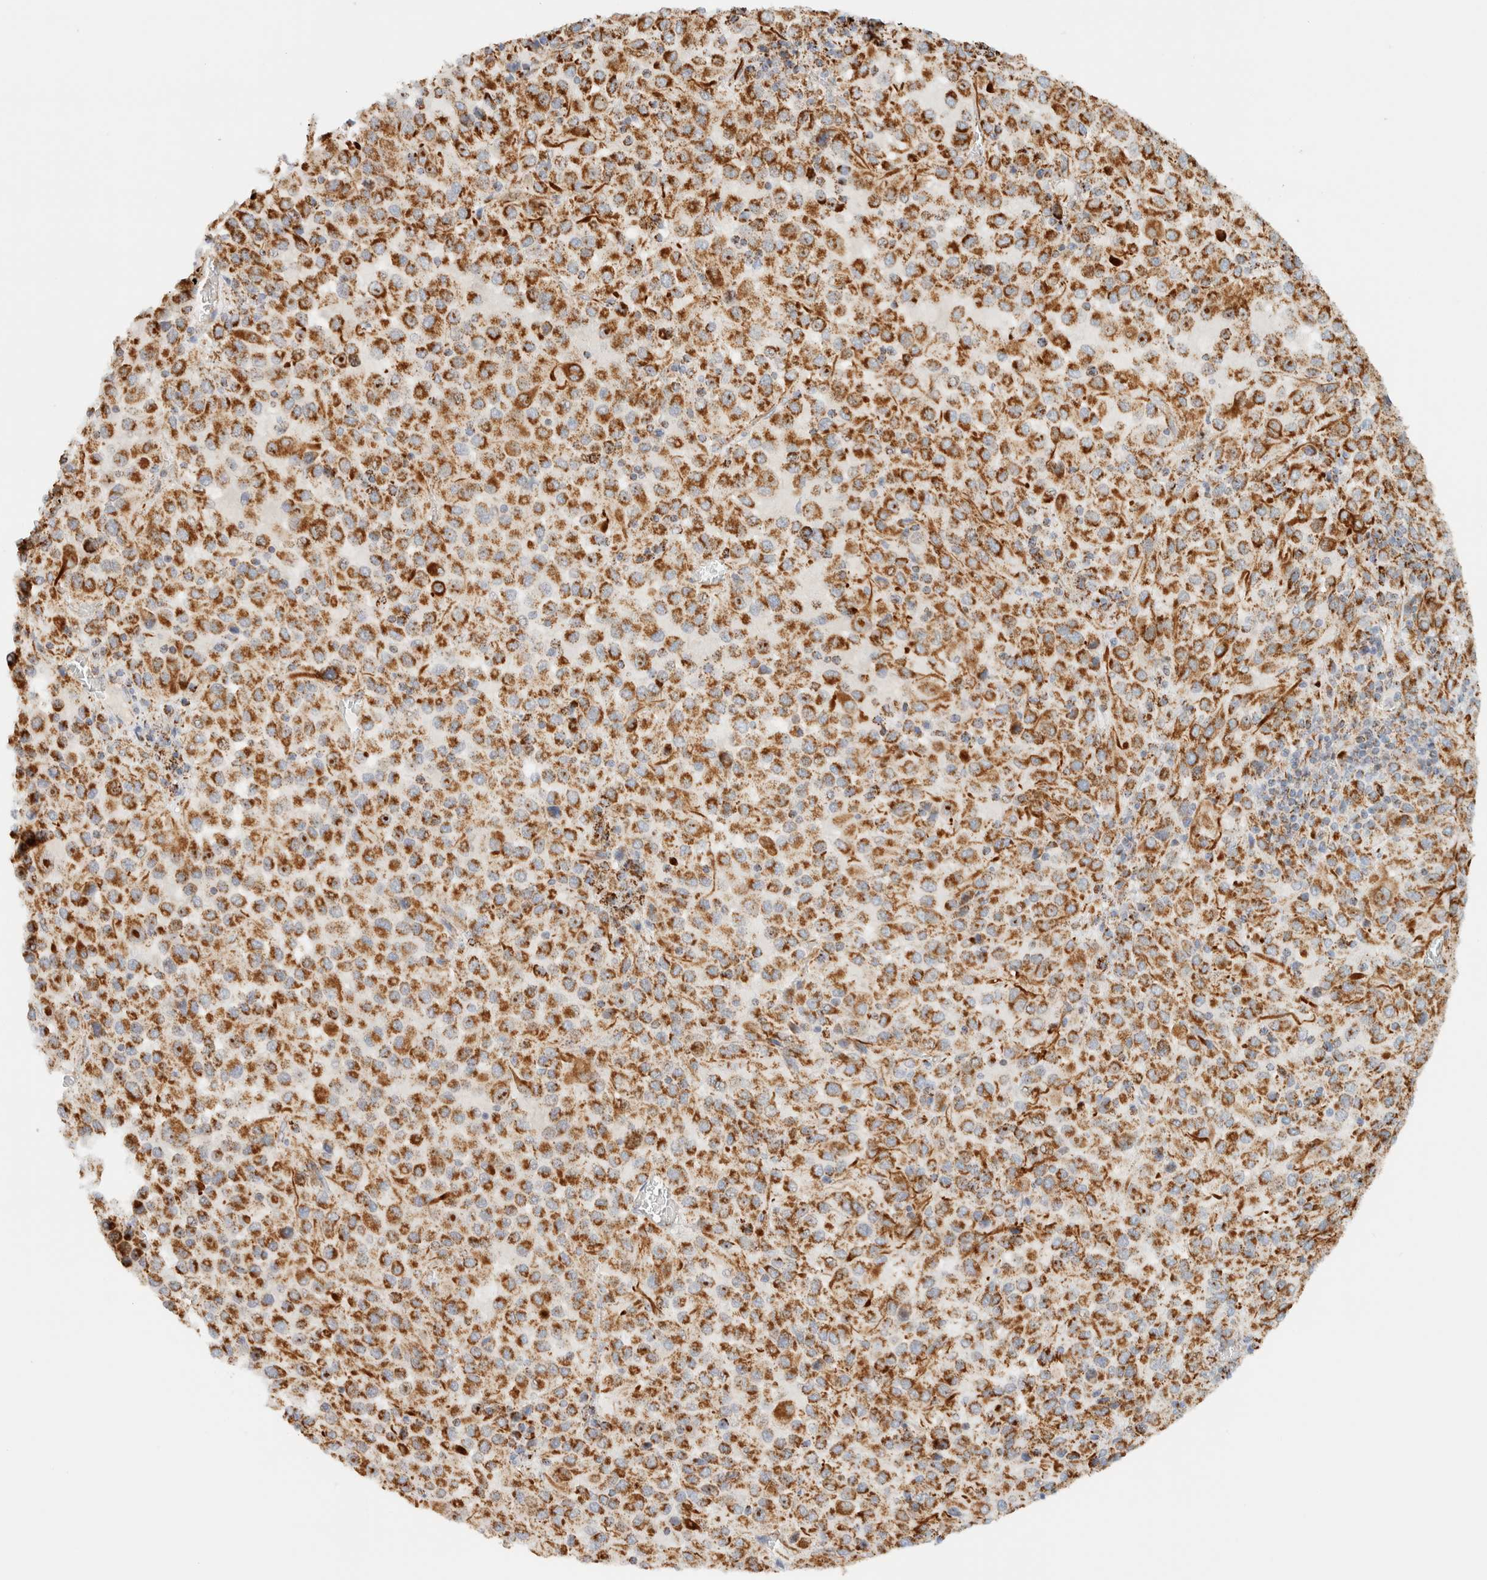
{"staining": {"intensity": "strong", "quantity": ">75%", "location": "cytoplasmic/membranous"}, "tissue": "melanoma", "cell_type": "Tumor cells", "image_type": "cancer", "snomed": [{"axis": "morphology", "description": "Malignant melanoma, Metastatic site"}, {"axis": "topography", "description": "Lung"}], "caption": "Immunohistochemical staining of human melanoma demonstrates high levels of strong cytoplasmic/membranous protein staining in about >75% of tumor cells.", "gene": "KIFAP3", "patient": {"sex": "male", "age": 64}}